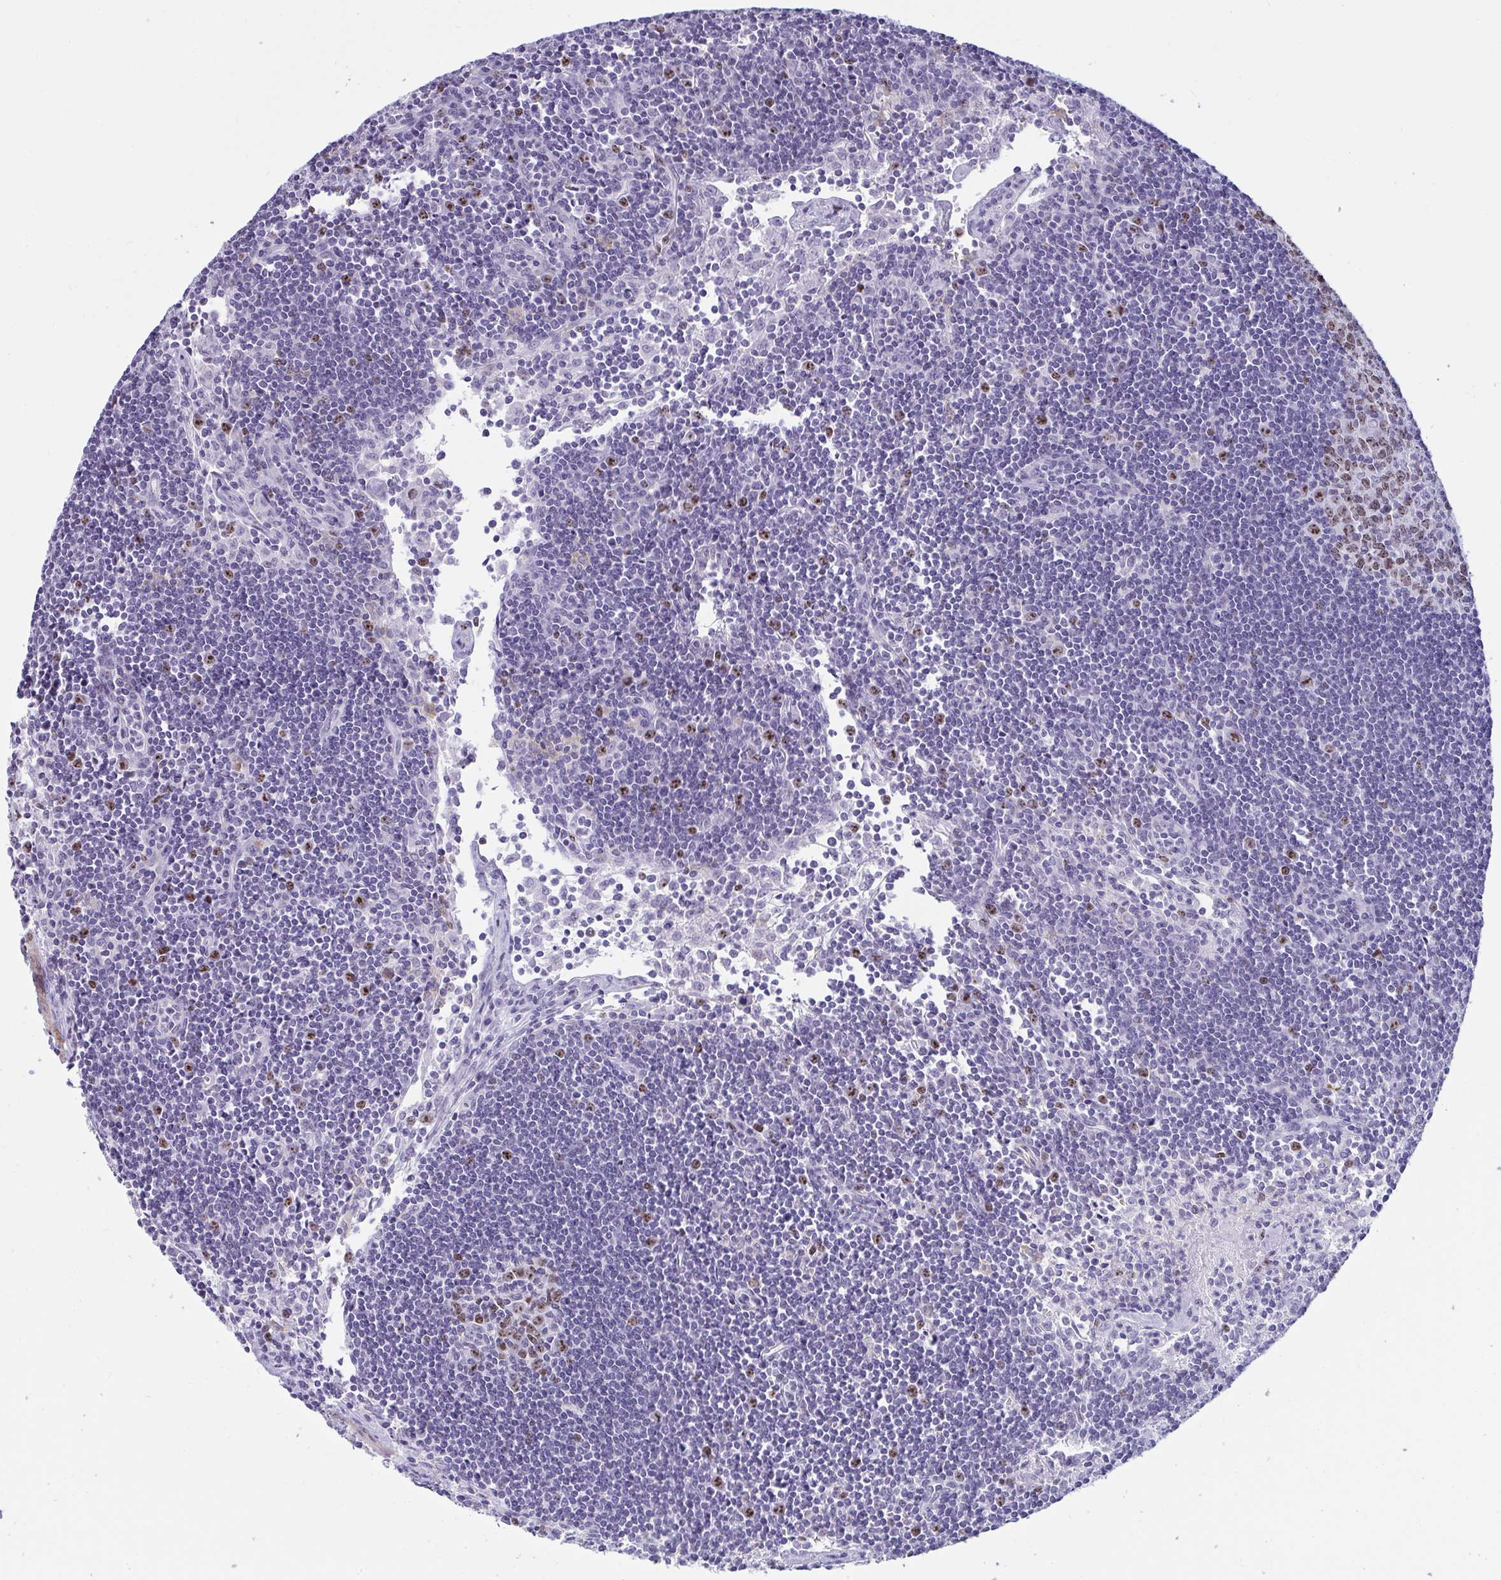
{"staining": {"intensity": "moderate", "quantity": "<25%", "location": "nuclear"}, "tissue": "lymph node", "cell_type": "Germinal center cells", "image_type": "normal", "snomed": [{"axis": "morphology", "description": "Normal tissue, NOS"}, {"axis": "topography", "description": "Lymph node"}], "caption": "Normal lymph node shows moderate nuclear staining in about <25% of germinal center cells, visualized by immunohistochemistry.", "gene": "SUZ12", "patient": {"sex": "female", "age": 29}}